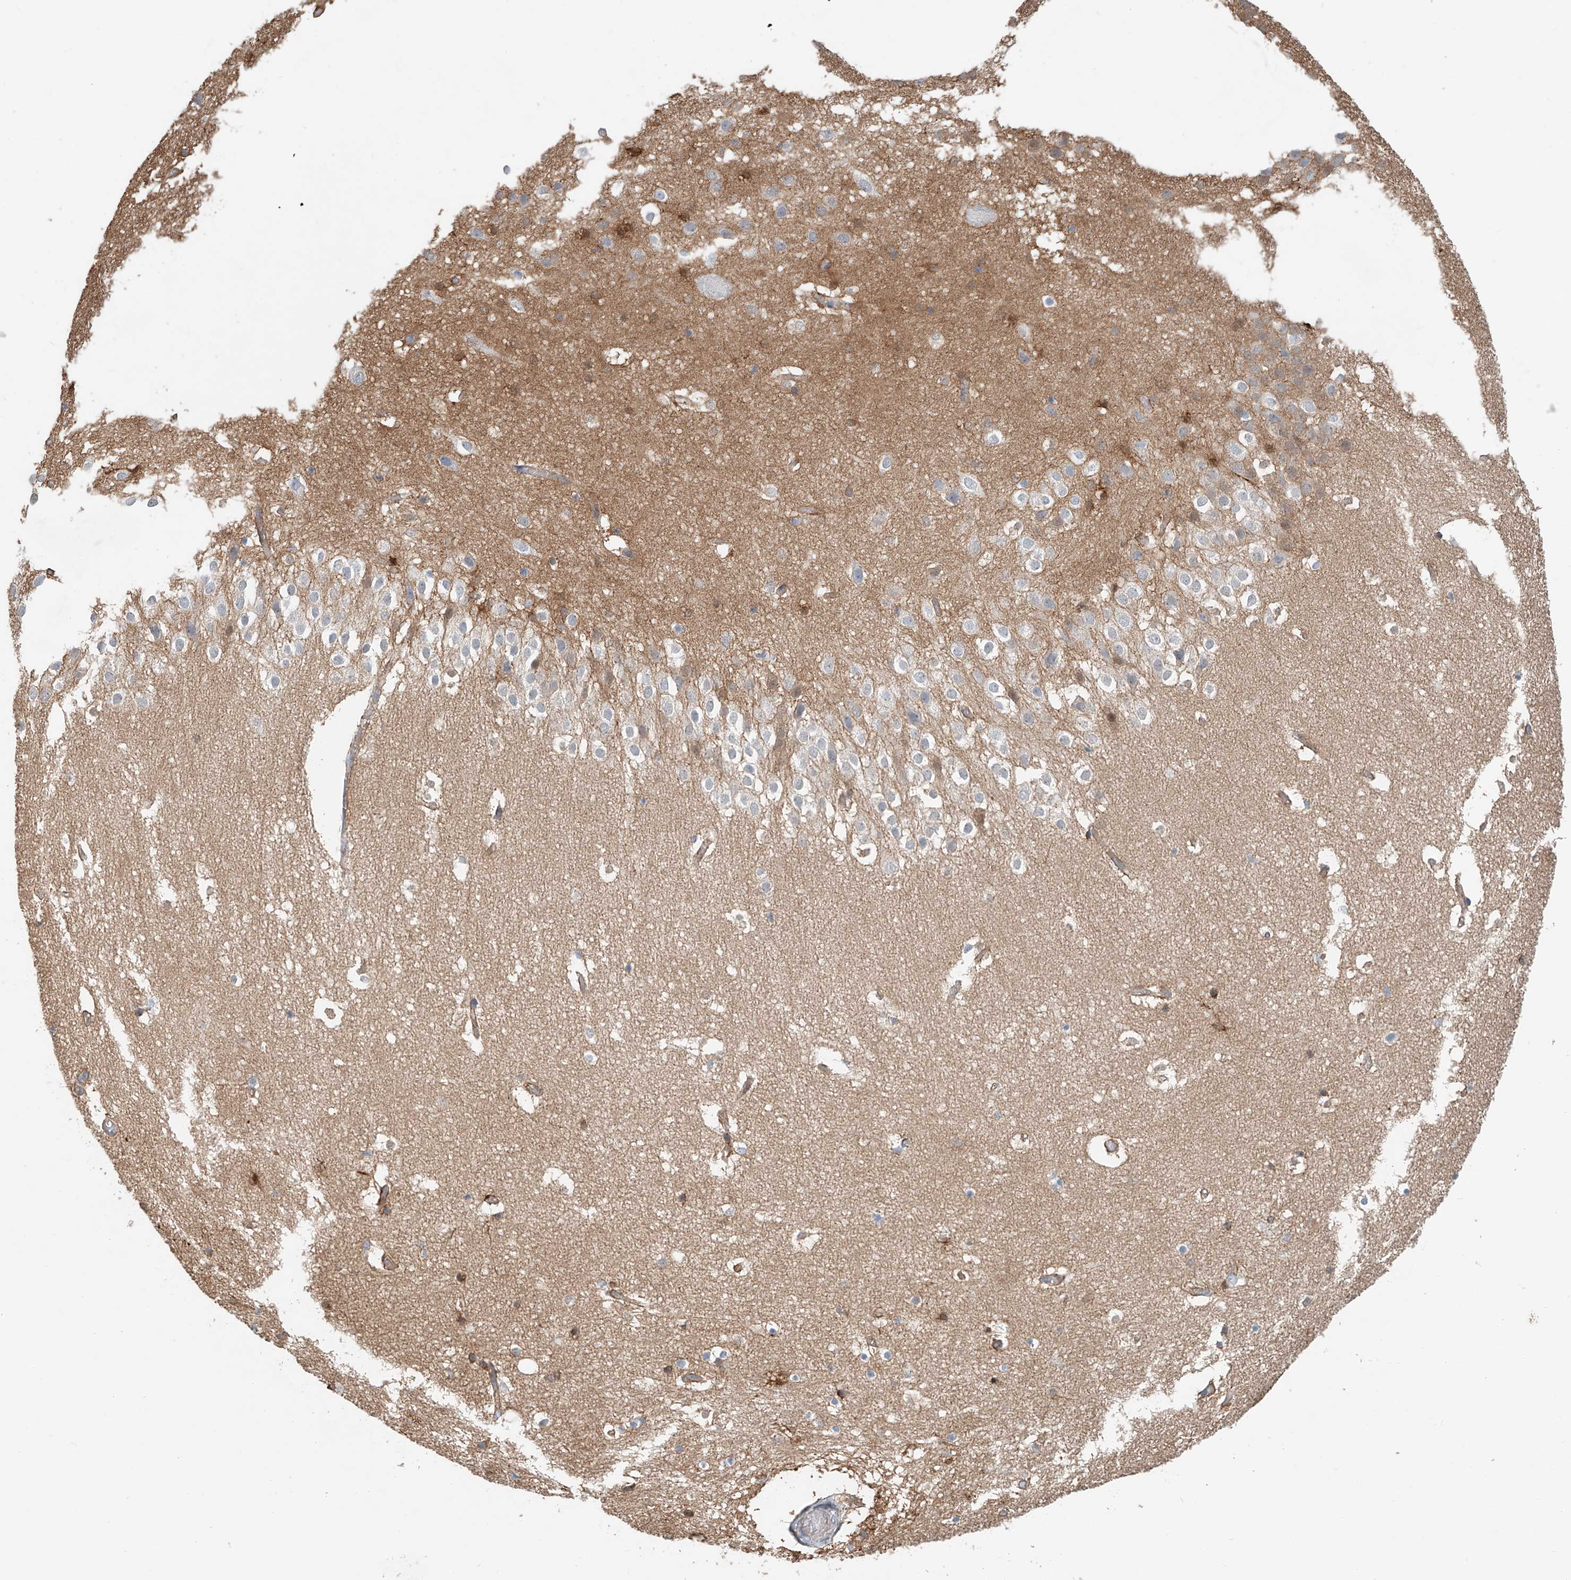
{"staining": {"intensity": "moderate", "quantity": "<25%", "location": "cytoplasmic/membranous"}, "tissue": "hippocampus", "cell_type": "Glial cells", "image_type": "normal", "snomed": [{"axis": "morphology", "description": "Normal tissue, NOS"}, {"axis": "topography", "description": "Hippocampus"}], "caption": "A brown stain highlights moderate cytoplasmic/membranous staining of a protein in glial cells of normal human hippocampus. The protein is stained brown, and the nuclei are stained in blue (DAB (3,3'-diaminobenzidine) IHC with brightfield microscopy, high magnification).", "gene": "FRYL", "patient": {"sex": "female", "age": 52}}